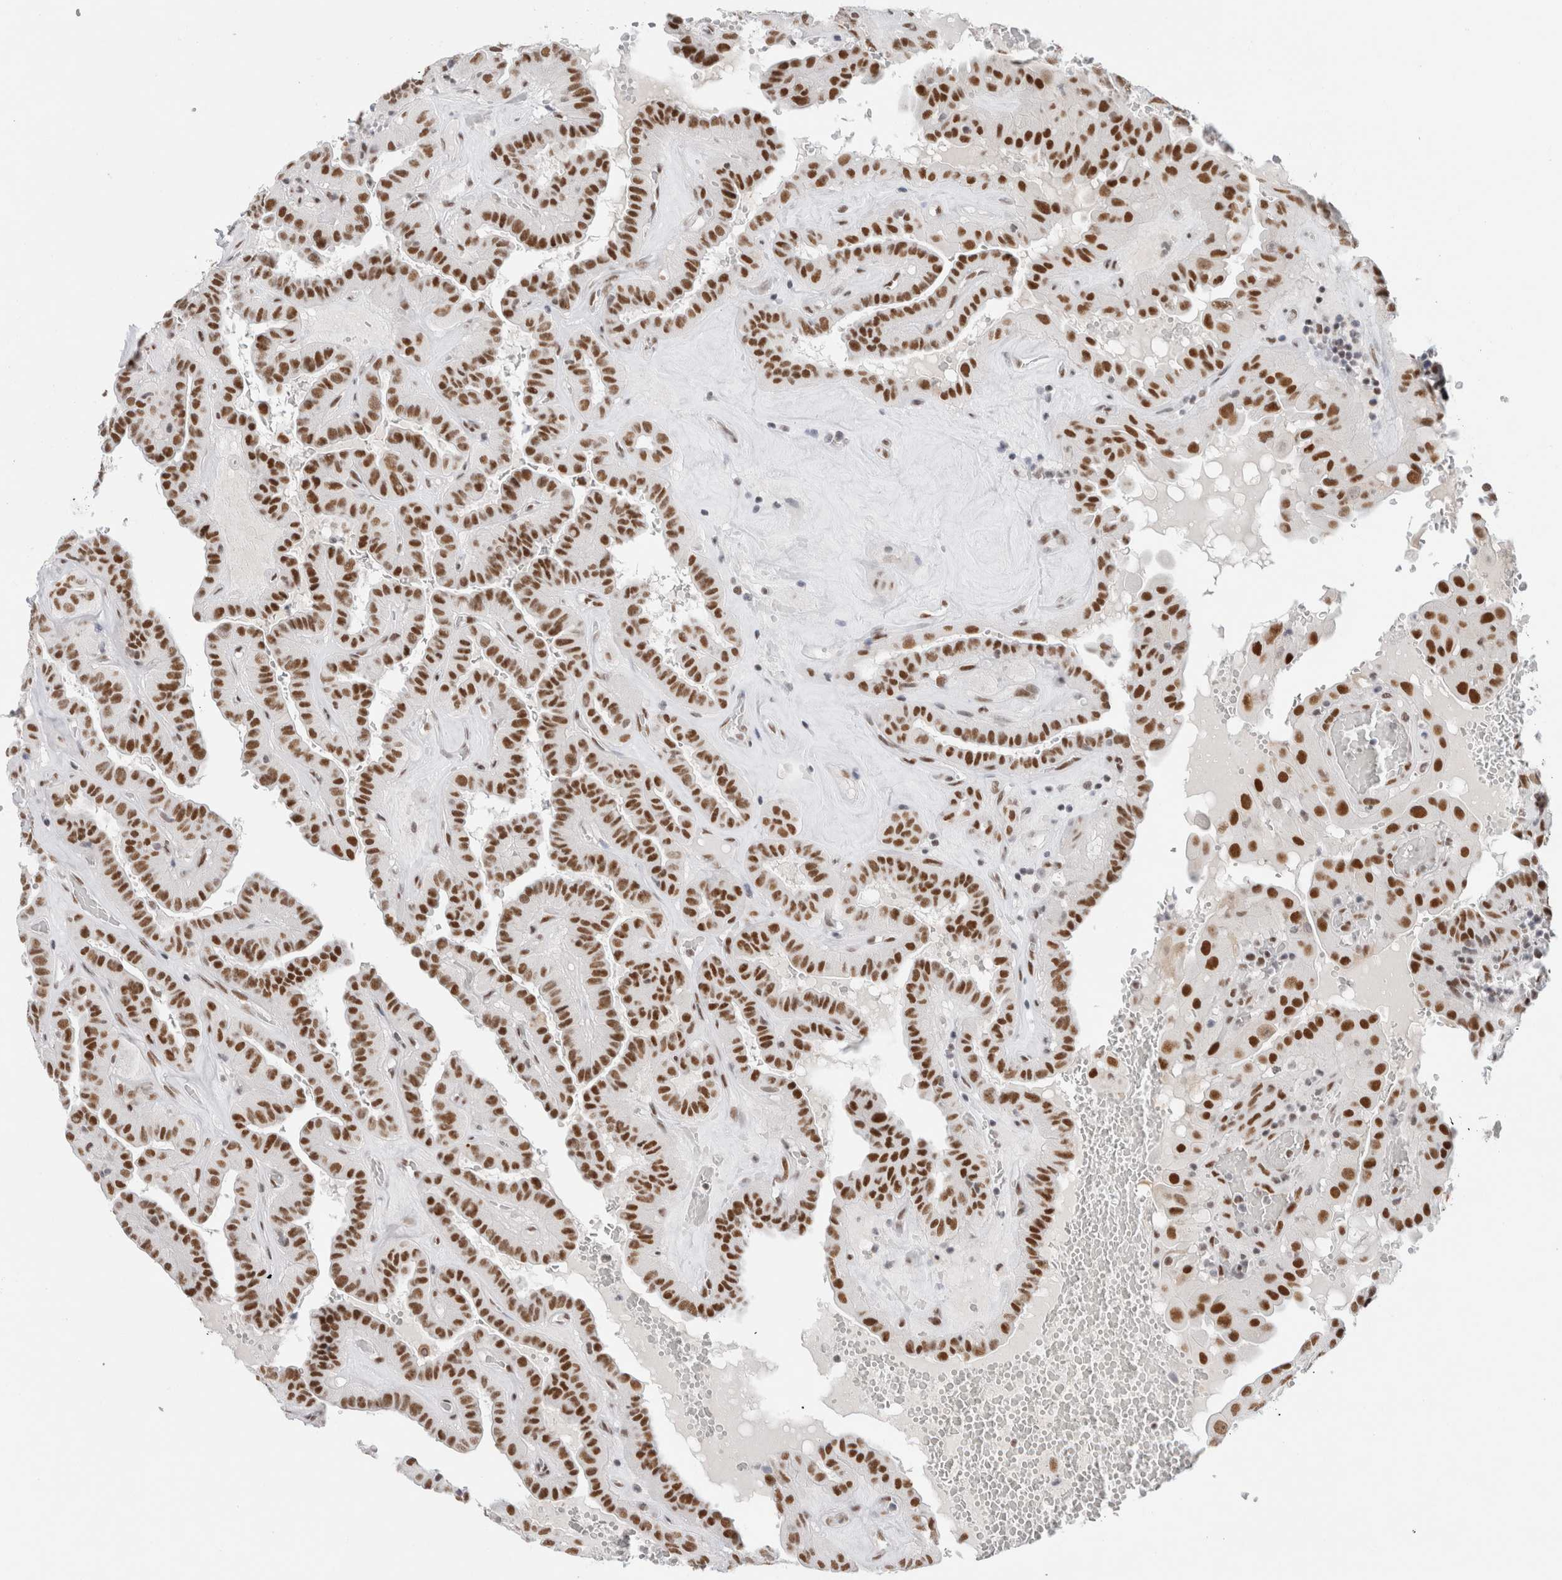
{"staining": {"intensity": "strong", "quantity": ">75%", "location": "nuclear"}, "tissue": "thyroid cancer", "cell_type": "Tumor cells", "image_type": "cancer", "snomed": [{"axis": "morphology", "description": "Papillary adenocarcinoma, NOS"}, {"axis": "topography", "description": "Thyroid gland"}], "caption": "Immunohistochemical staining of human papillary adenocarcinoma (thyroid) displays high levels of strong nuclear protein staining in about >75% of tumor cells.", "gene": "COPS7A", "patient": {"sex": "male", "age": 77}}